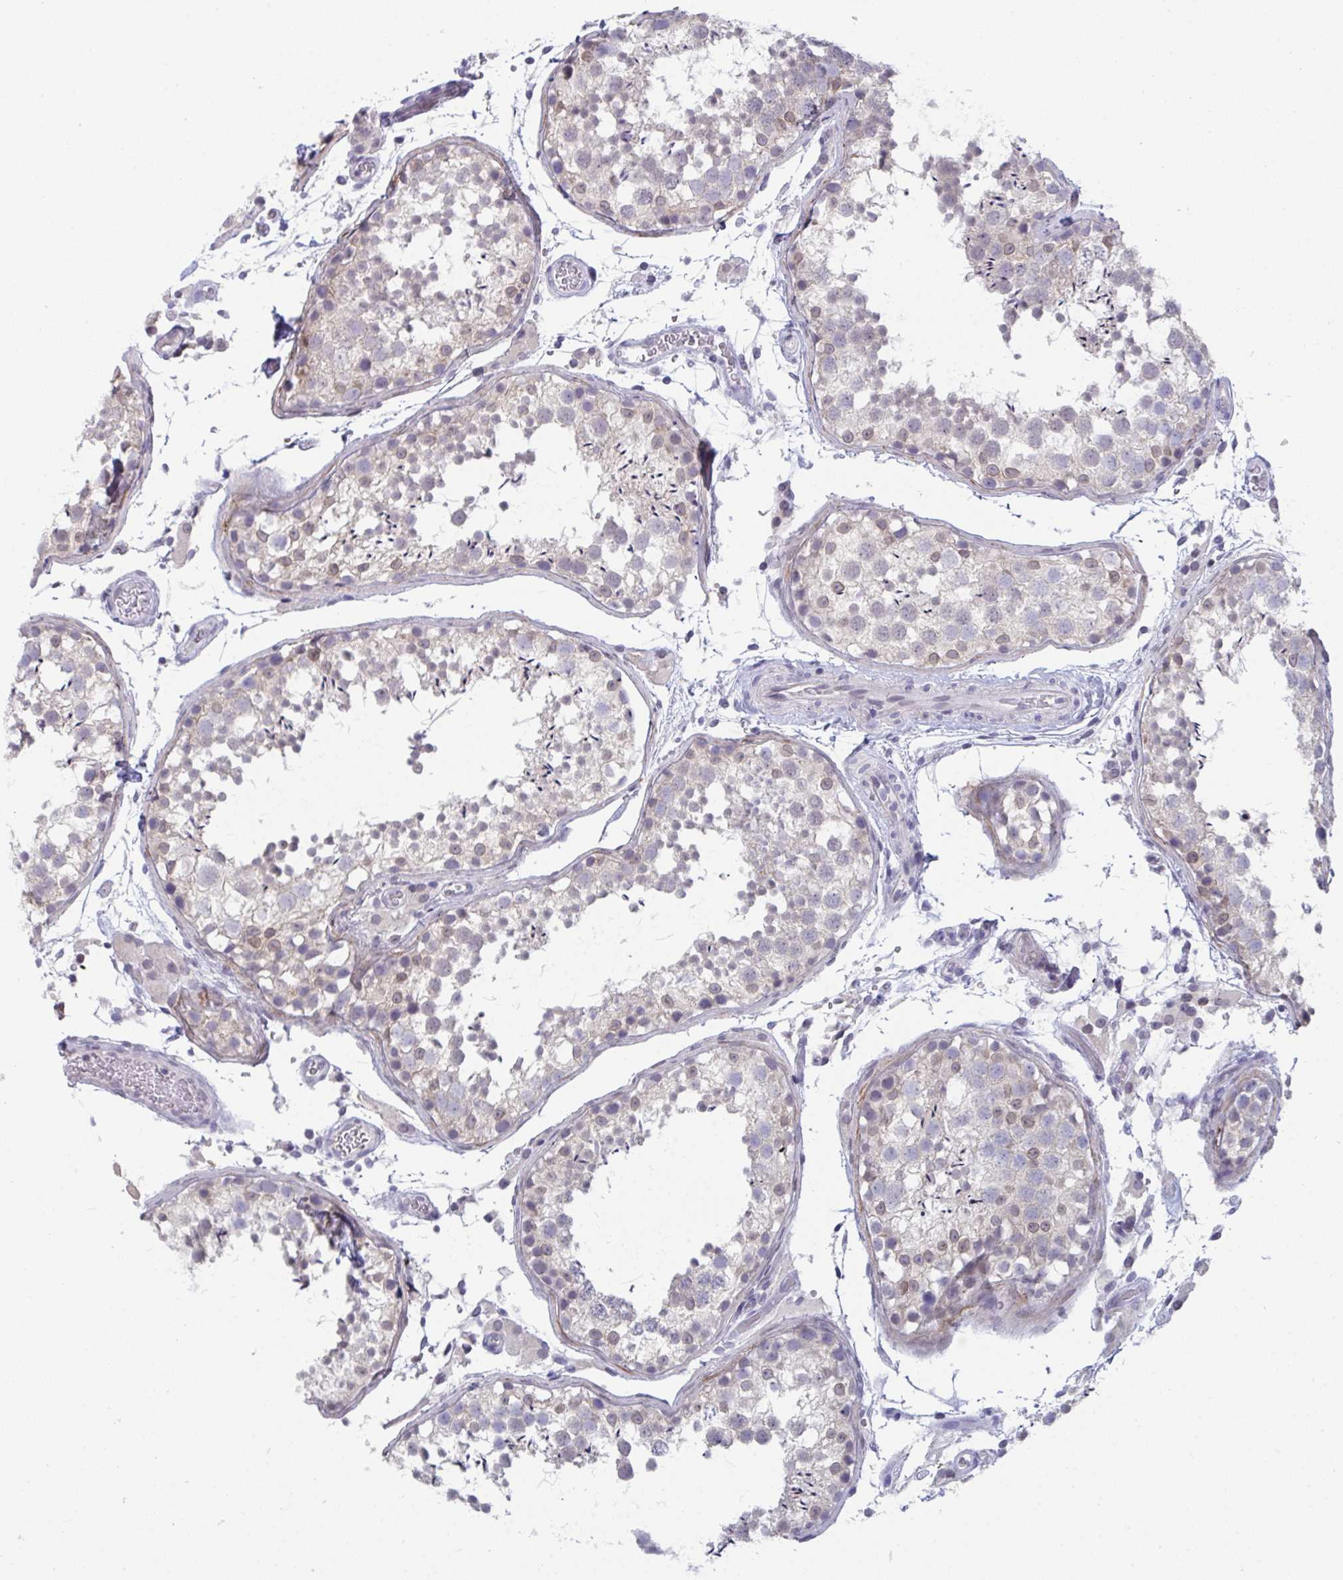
{"staining": {"intensity": "weak", "quantity": "<25%", "location": "nuclear"}, "tissue": "testis", "cell_type": "Cells in seminiferous ducts", "image_type": "normal", "snomed": [{"axis": "morphology", "description": "Normal tissue, NOS"}, {"axis": "topography", "description": "Testis"}], "caption": "Protein analysis of normal testis displays no significant staining in cells in seminiferous ducts. (DAB (3,3'-diaminobenzidine) IHC visualized using brightfield microscopy, high magnification).", "gene": "BMAL2", "patient": {"sex": "male", "age": 29}}